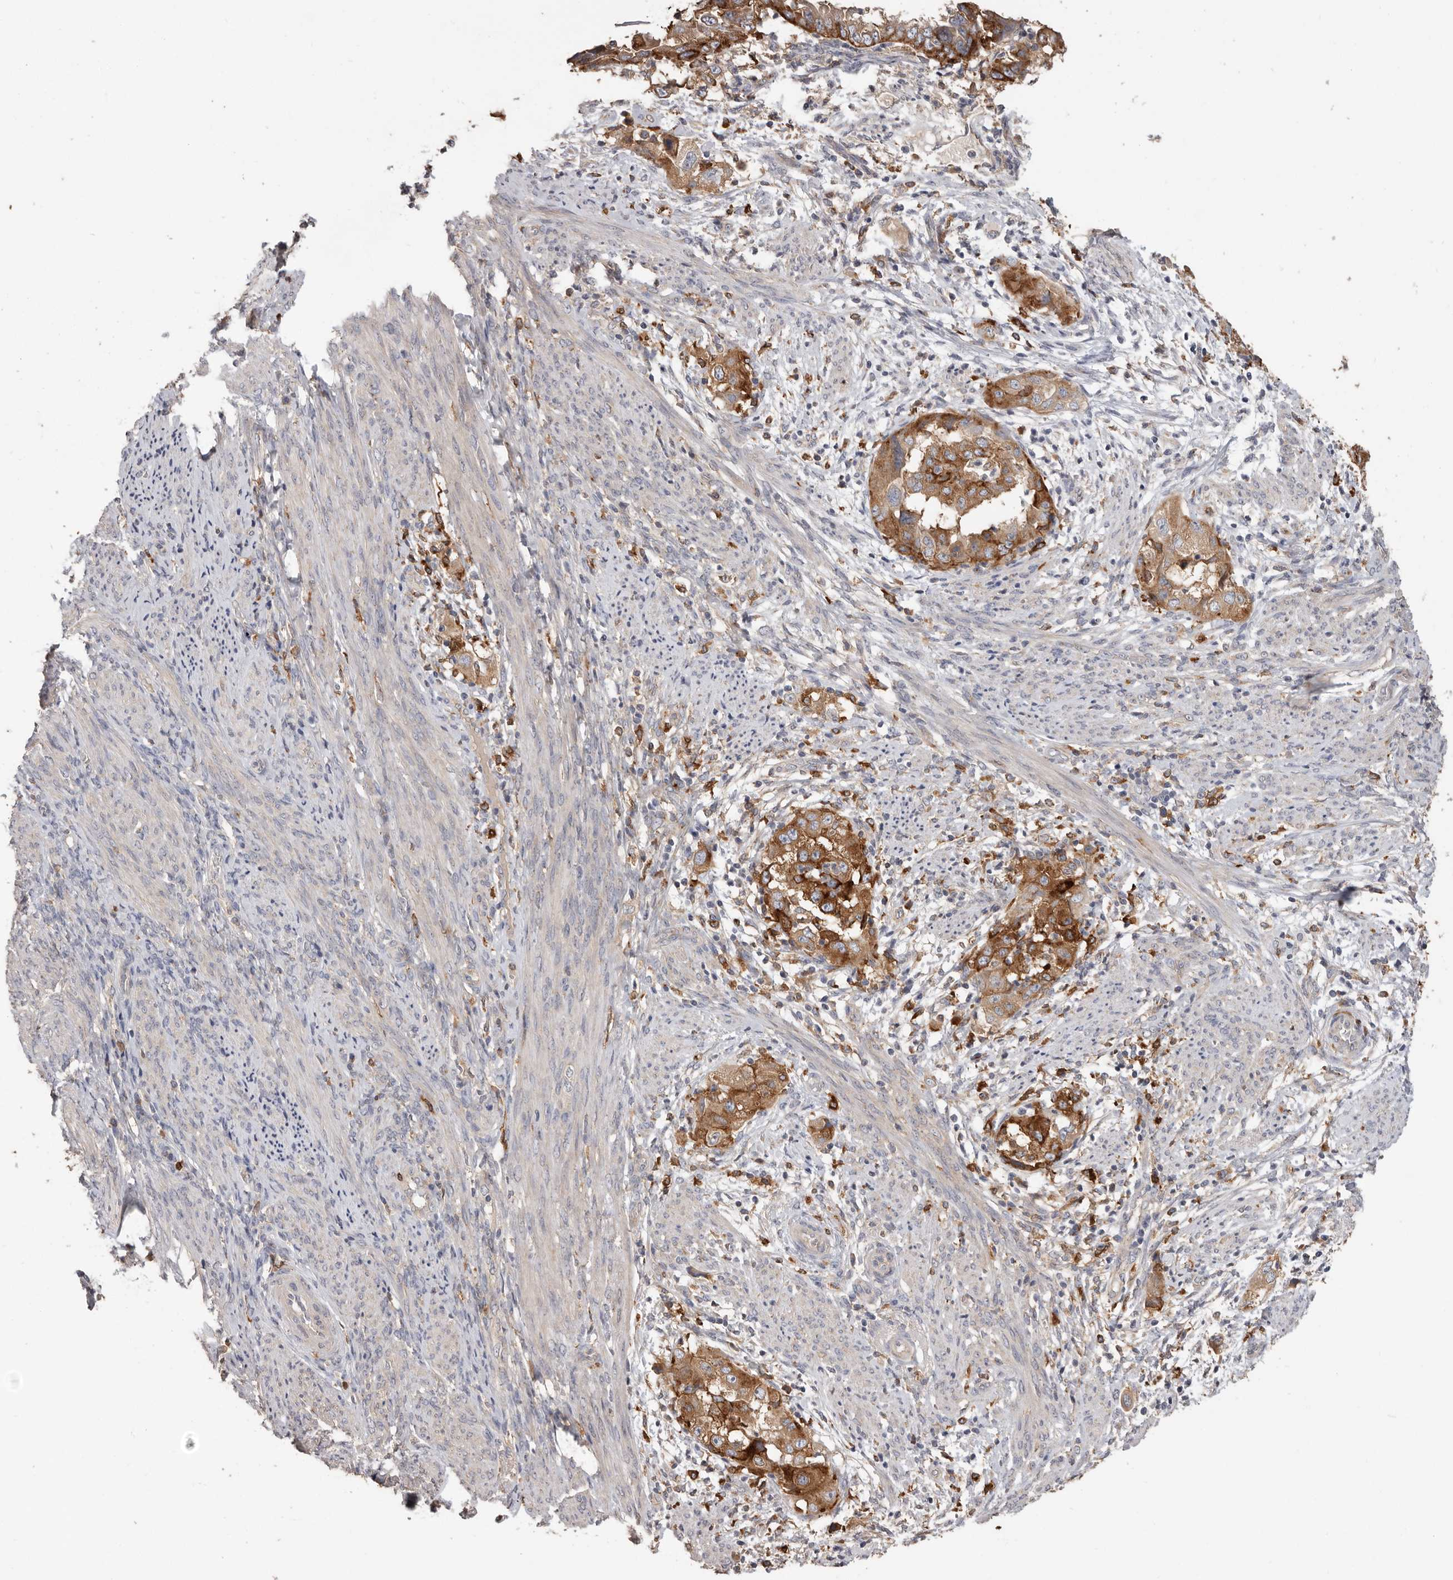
{"staining": {"intensity": "strong", "quantity": ">75%", "location": "cytoplasmic/membranous"}, "tissue": "endometrial cancer", "cell_type": "Tumor cells", "image_type": "cancer", "snomed": [{"axis": "morphology", "description": "Adenocarcinoma, NOS"}, {"axis": "topography", "description": "Endometrium"}], "caption": "Strong cytoplasmic/membranous staining is seen in about >75% of tumor cells in endometrial cancer.", "gene": "TFRC", "patient": {"sex": "female", "age": 85}}